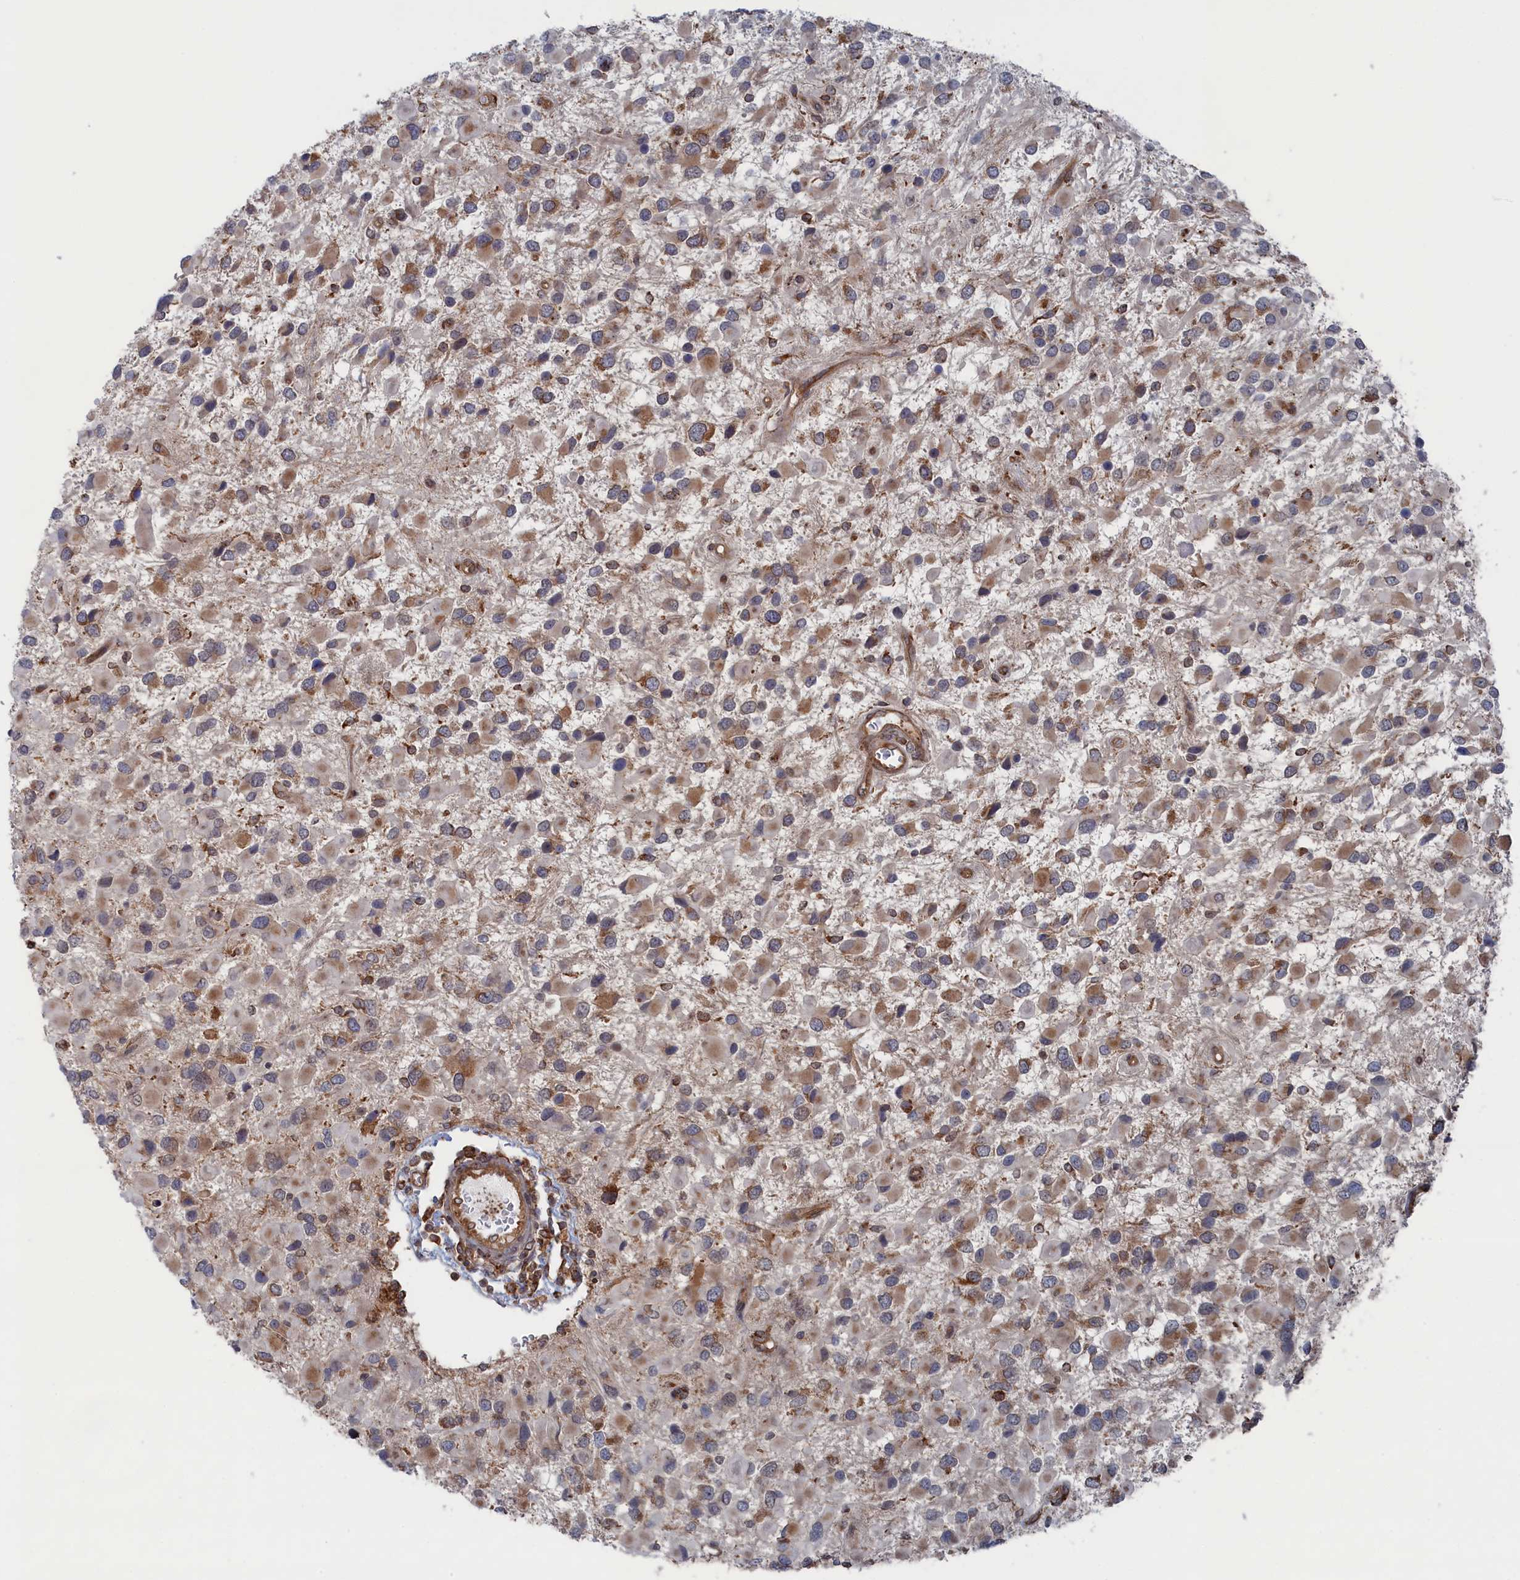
{"staining": {"intensity": "moderate", "quantity": "25%-75%", "location": "cytoplasmic/membranous"}, "tissue": "glioma", "cell_type": "Tumor cells", "image_type": "cancer", "snomed": [{"axis": "morphology", "description": "Glioma, malignant, High grade"}, {"axis": "topography", "description": "Brain"}], "caption": "Immunohistochemical staining of human glioma reveals medium levels of moderate cytoplasmic/membranous positivity in about 25%-75% of tumor cells.", "gene": "BPIFB6", "patient": {"sex": "male", "age": 53}}